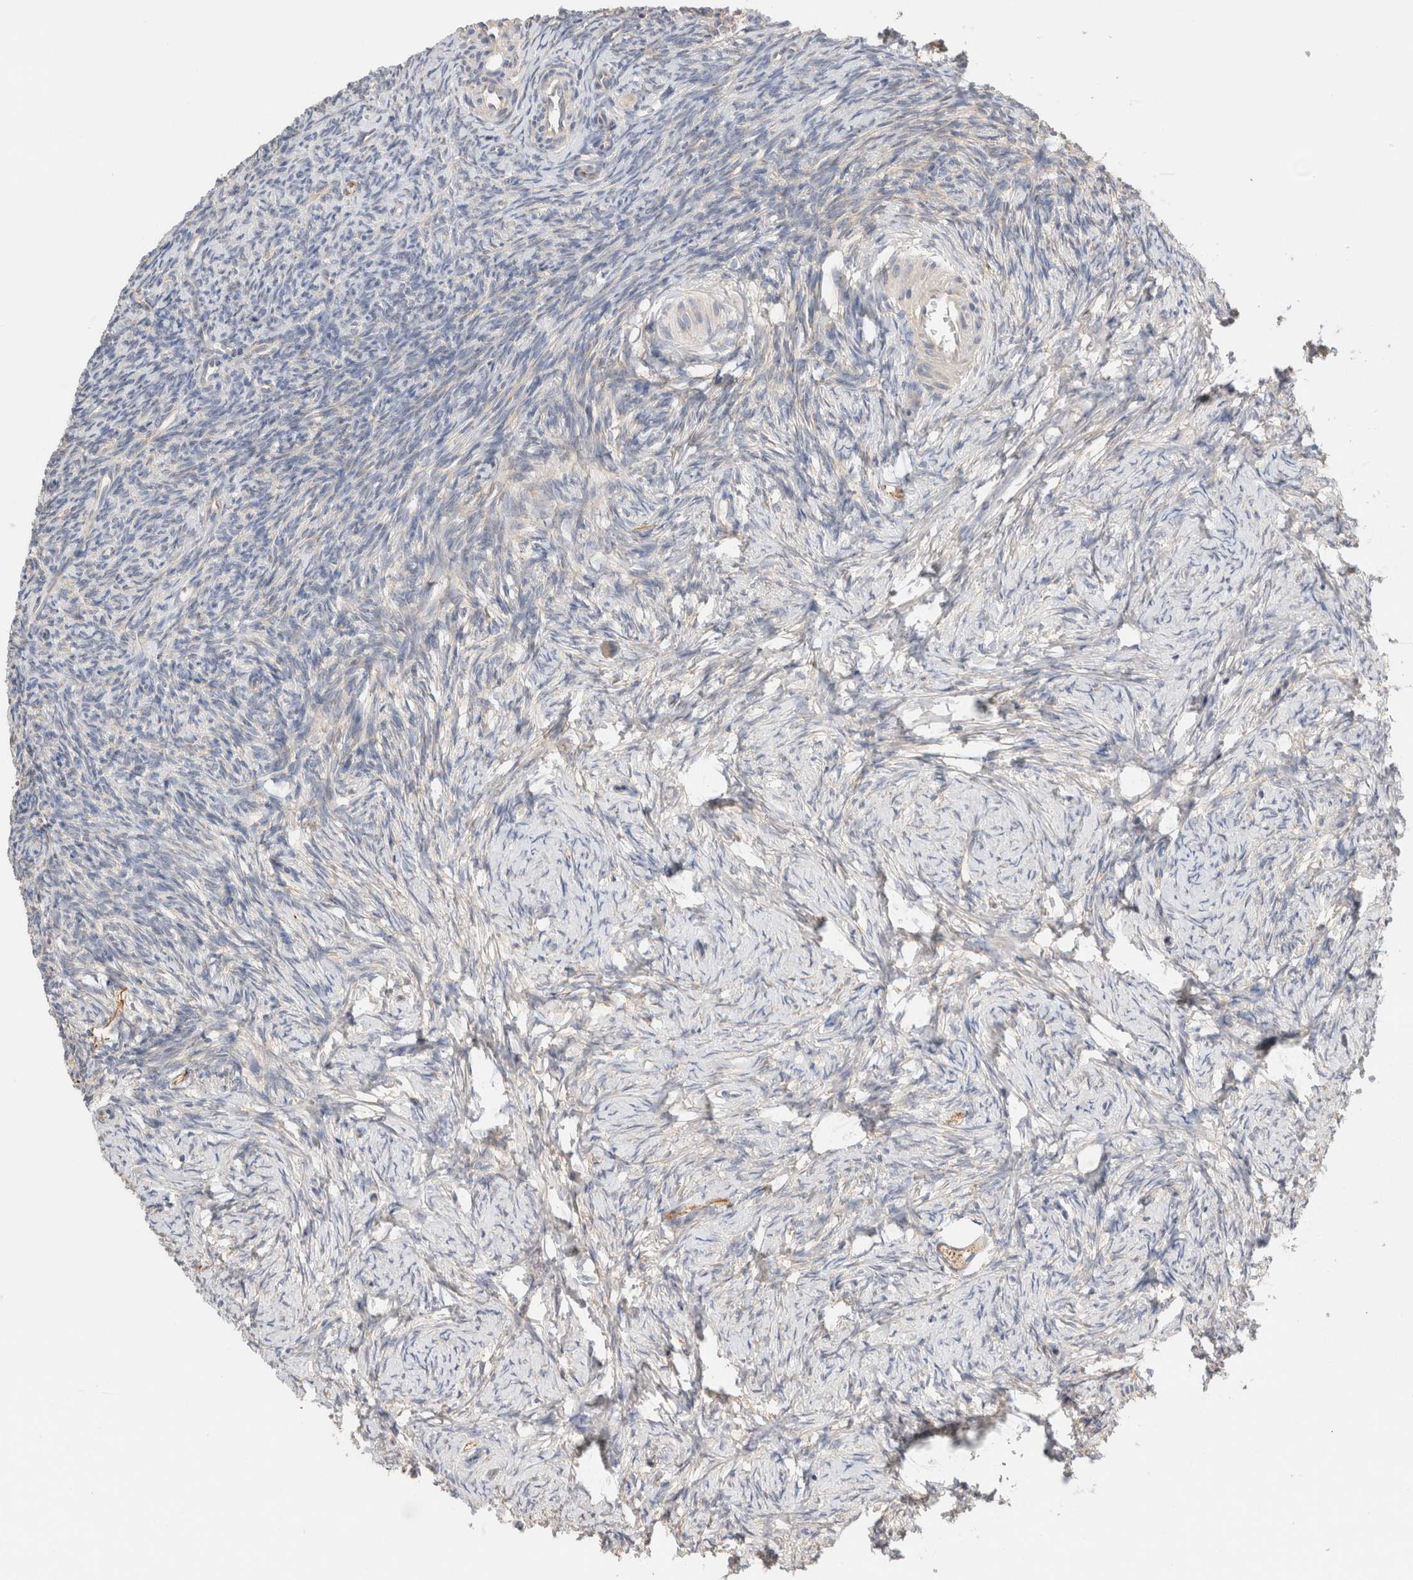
{"staining": {"intensity": "moderate", "quantity": ">75%", "location": "cytoplasmic/membranous"}, "tissue": "ovary", "cell_type": "Follicle cells", "image_type": "normal", "snomed": [{"axis": "morphology", "description": "Normal tissue, NOS"}, {"axis": "topography", "description": "Ovary"}], "caption": "Protein analysis of unremarkable ovary exhibits moderate cytoplasmic/membranous staining in approximately >75% of follicle cells. The staining is performed using DAB brown chromogen to label protein expression. The nuclei are counter-stained blue using hematoxylin.", "gene": "B3GNTL1", "patient": {"sex": "female", "age": 34}}